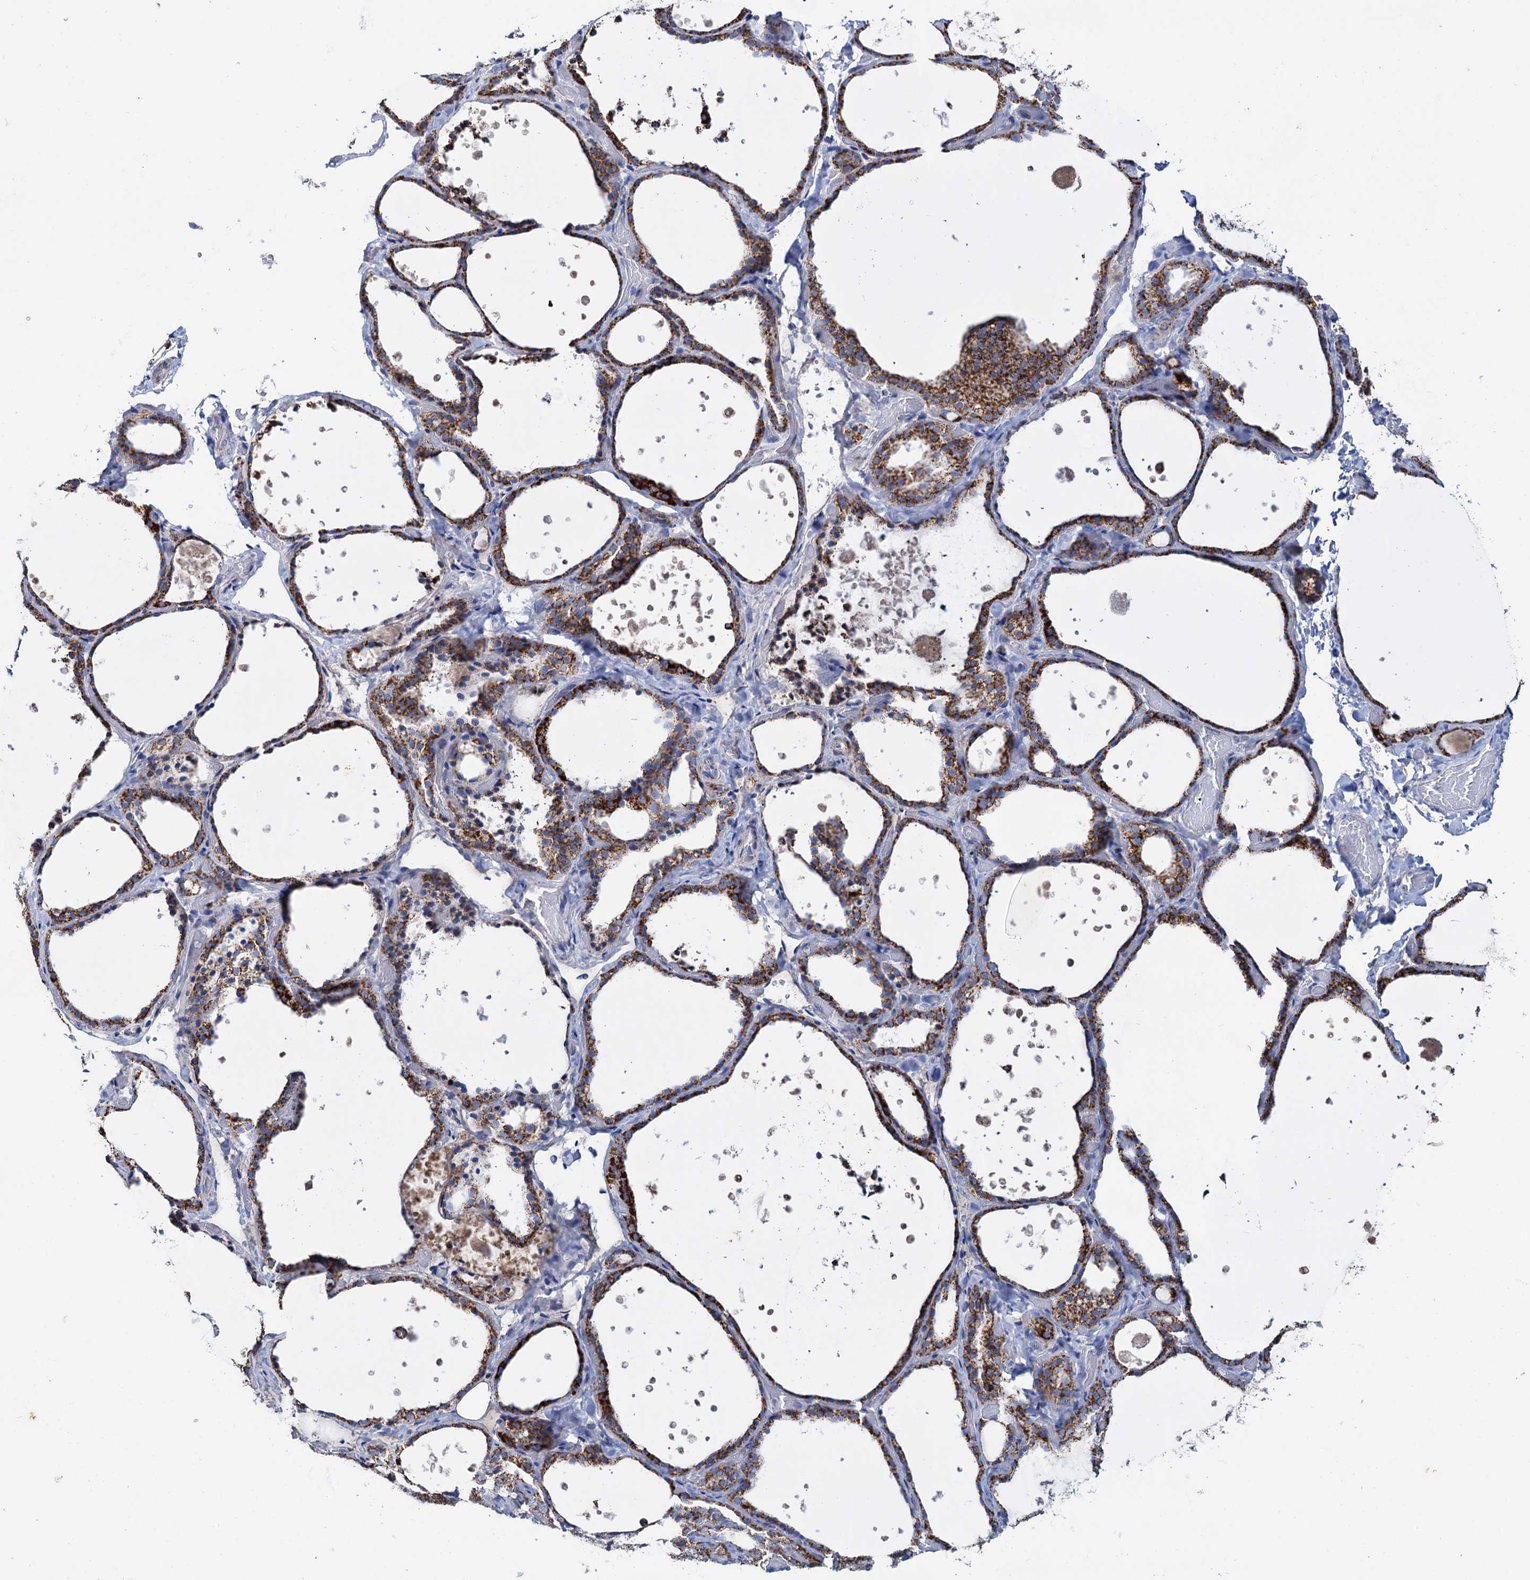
{"staining": {"intensity": "strong", "quantity": ">75%", "location": "cytoplasmic/membranous"}, "tissue": "thyroid gland", "cell_type": "Glandular cells", "image_type": "normal", "snomed": [{"axis": "morphology", "description": "Normal tissue, NOS"}, {"axis": "topography", "description": "Thyroid gland"}], "caption": "Immunohistochemistry (IHC) photomicrograph of unremarkable human thyroid gland stained for a protein (brown), which exhibits high levels of strong cytoplasmic/membranous positivity in about >75% of glandular cells.", "gene": "C2CD3", "patient": {"sex": "female", "age": 44}}